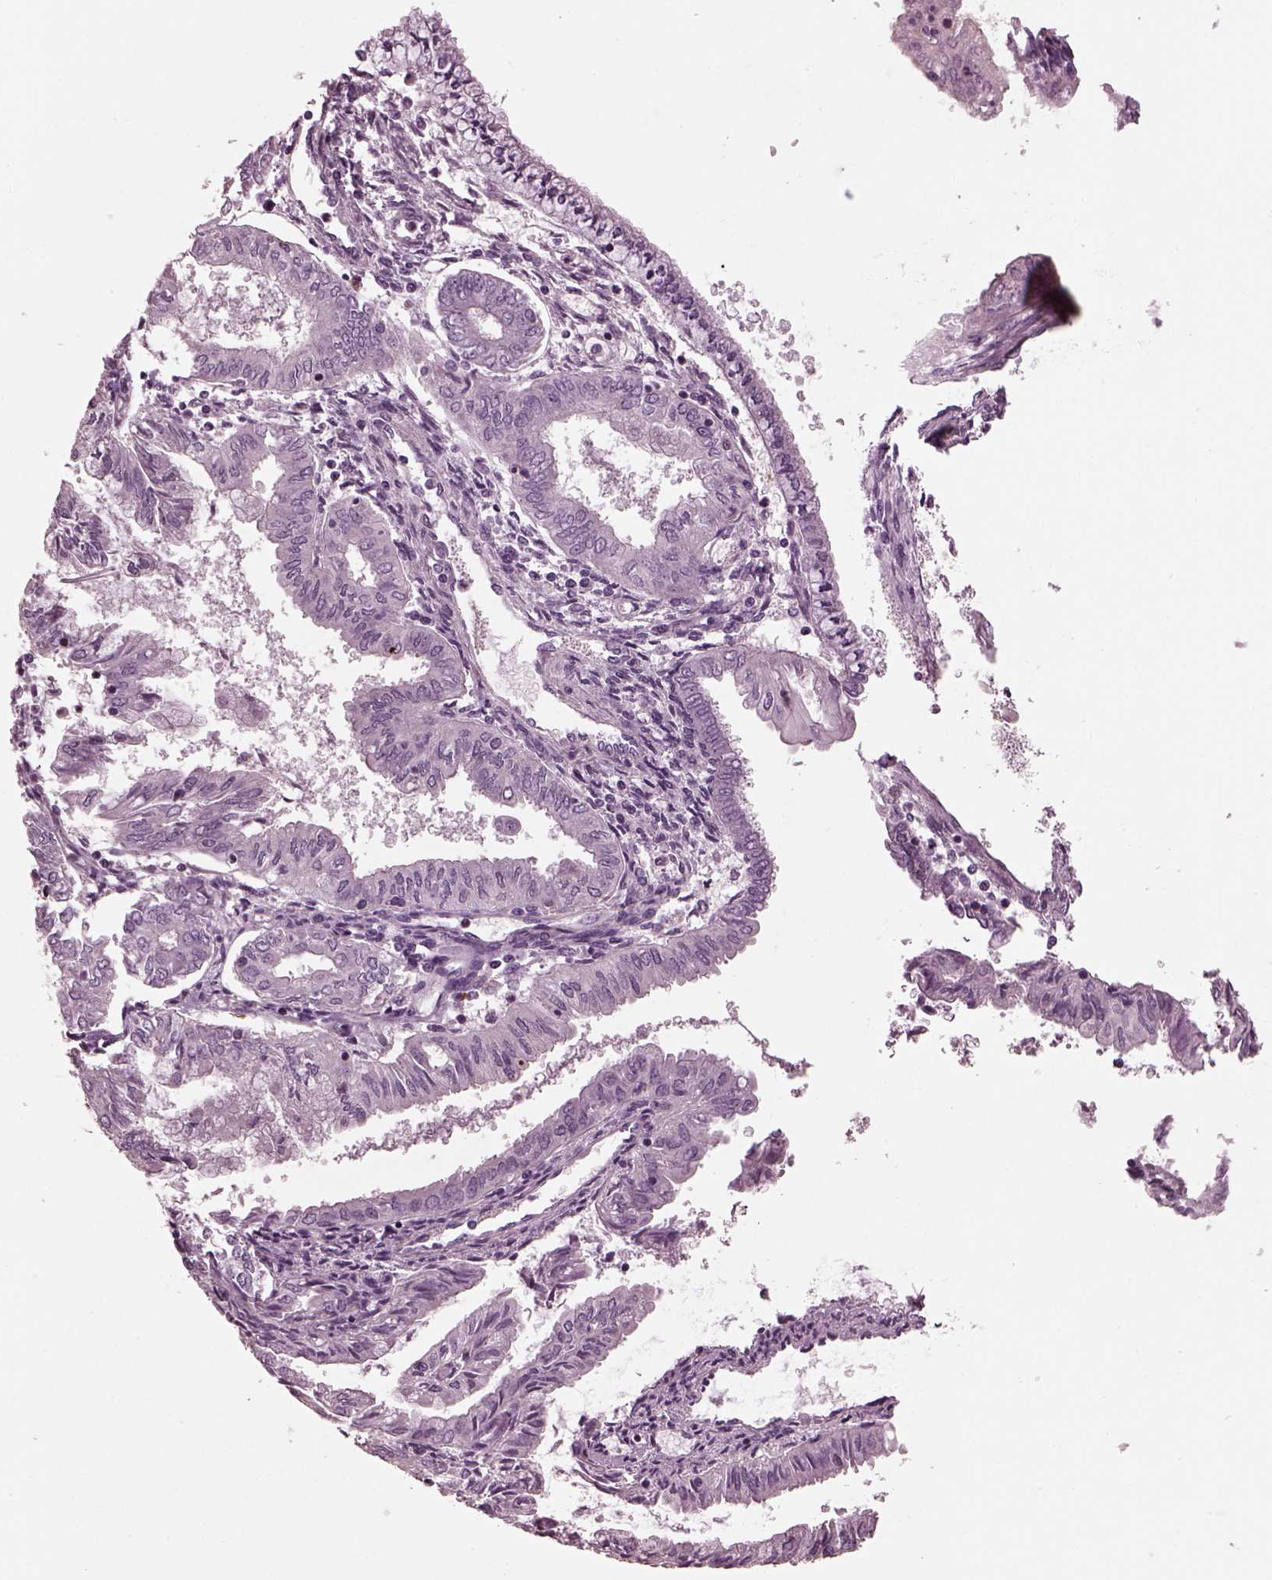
{"staining": {"intensity": "negative", "quantity": "none", "location": "none"}, "tissue": "endometrial cancer", "cell_type": "Tumor cells", "image_type": "cancer", "snomed": [{"axis": "morphology", "description": "Adenocarcinoma, NOS"}, {"axis": "topography", "description": "Endometrium"}], "caption": "Micrograph shows no protein expression in tumor cells of endometrial cancer tissue.", "gene": "GDF11", "patient": {"sex": "female", "age": 68}}